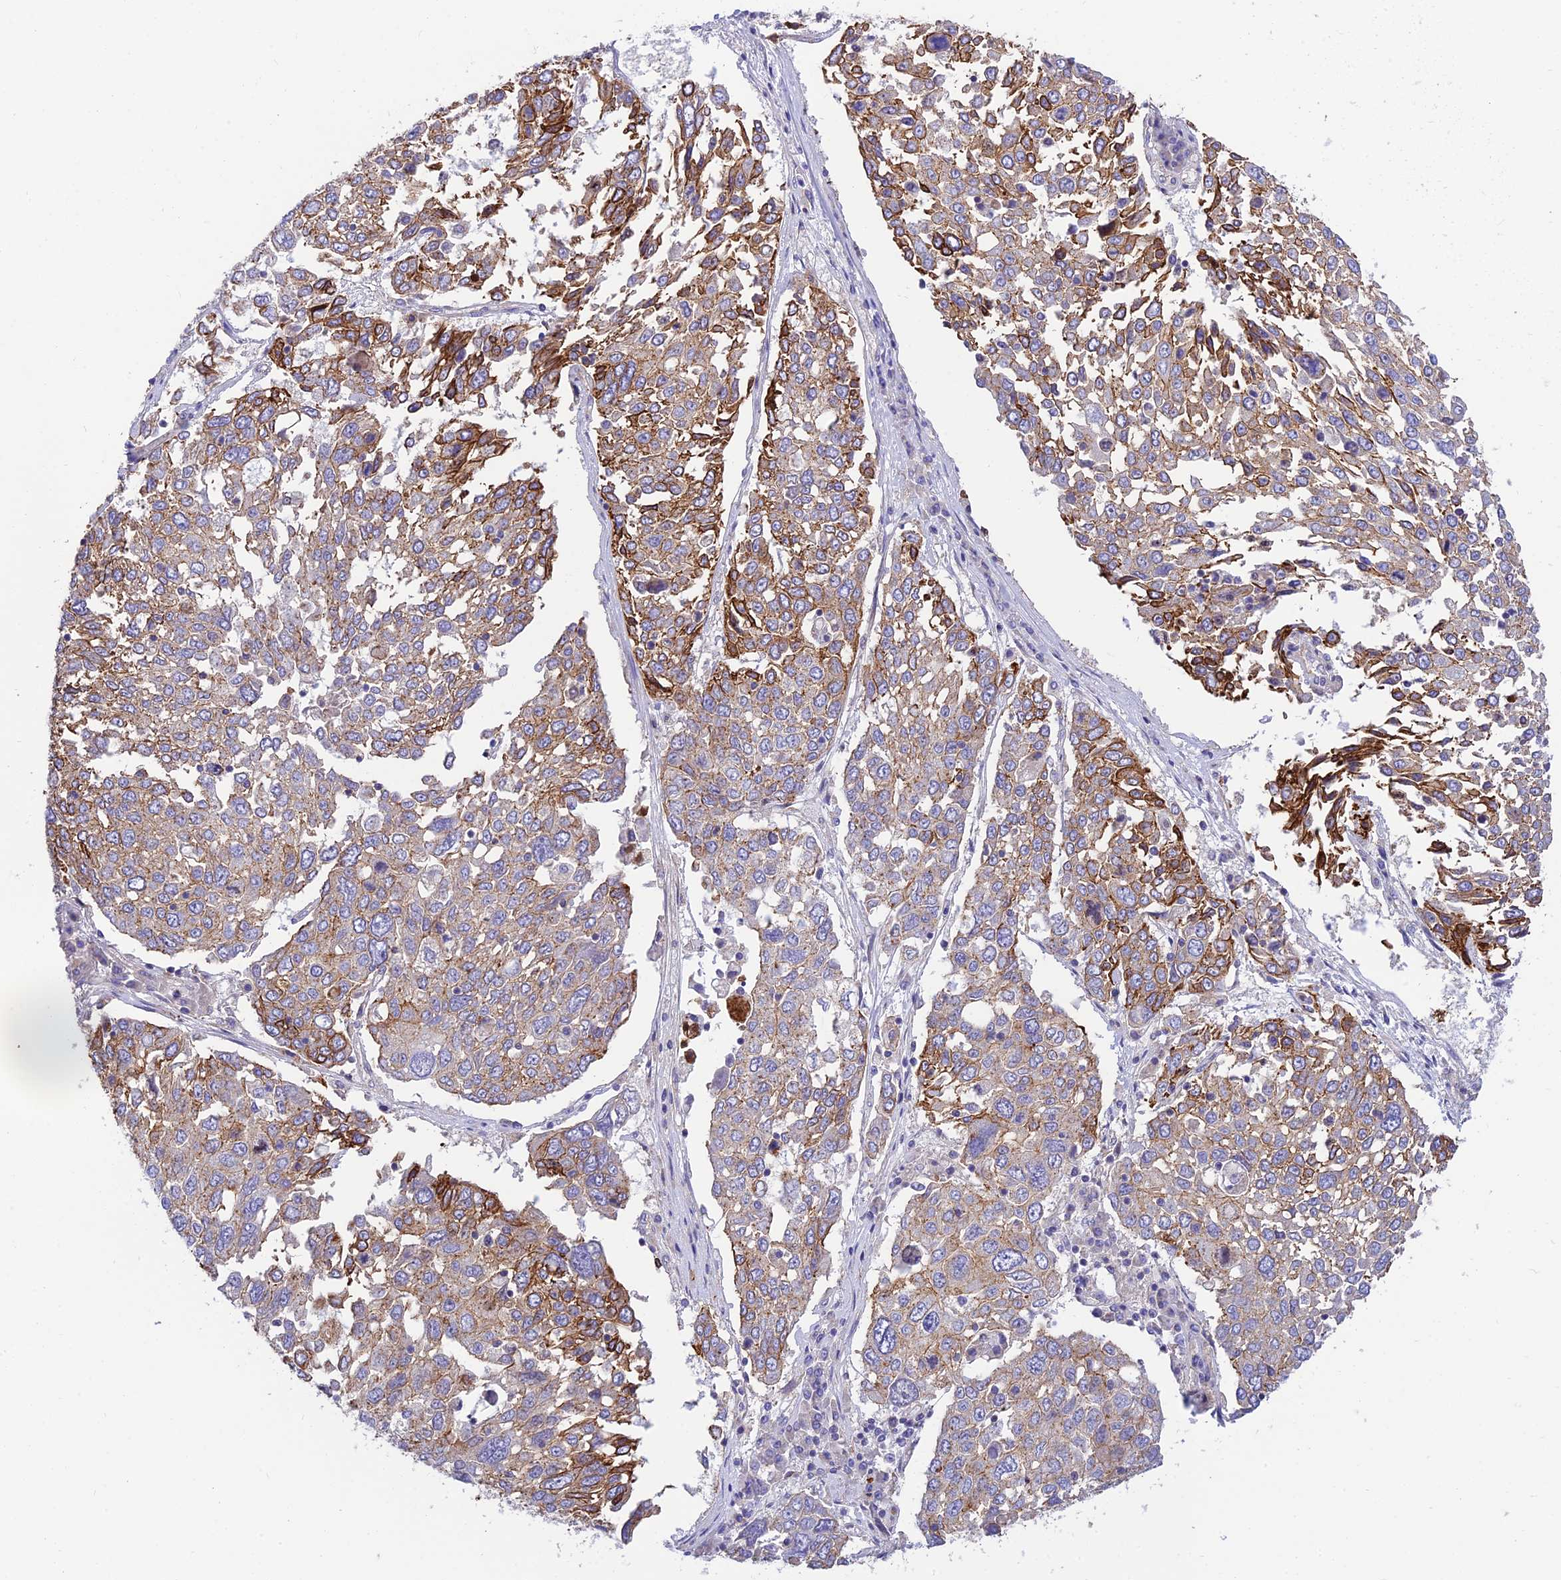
{"staining": {"intensity": "moderate", "quantity": "25%-75%", "location": "cytoplasmic/membranous"}, "tissue": "lung cancer", "cell_type": "Tumor cells", "image_type": "cancer", "snomed": [{"axis": "morphology", "description": "Squamous cell carcinoma, NOS"}, {"axis": "topography", "description": "Lung"}], "caption": "The micrograph exhibits staining of lung cancer (squamous cell carcinoma), revealing moderate cytoplasmic/membranous protein expression (brown color) within tumor cells. The protein is shown in brown color, while the nuclei are stained blue.", "gene": "CCDC157", "patient": {"sex": "male", "age": 65}}